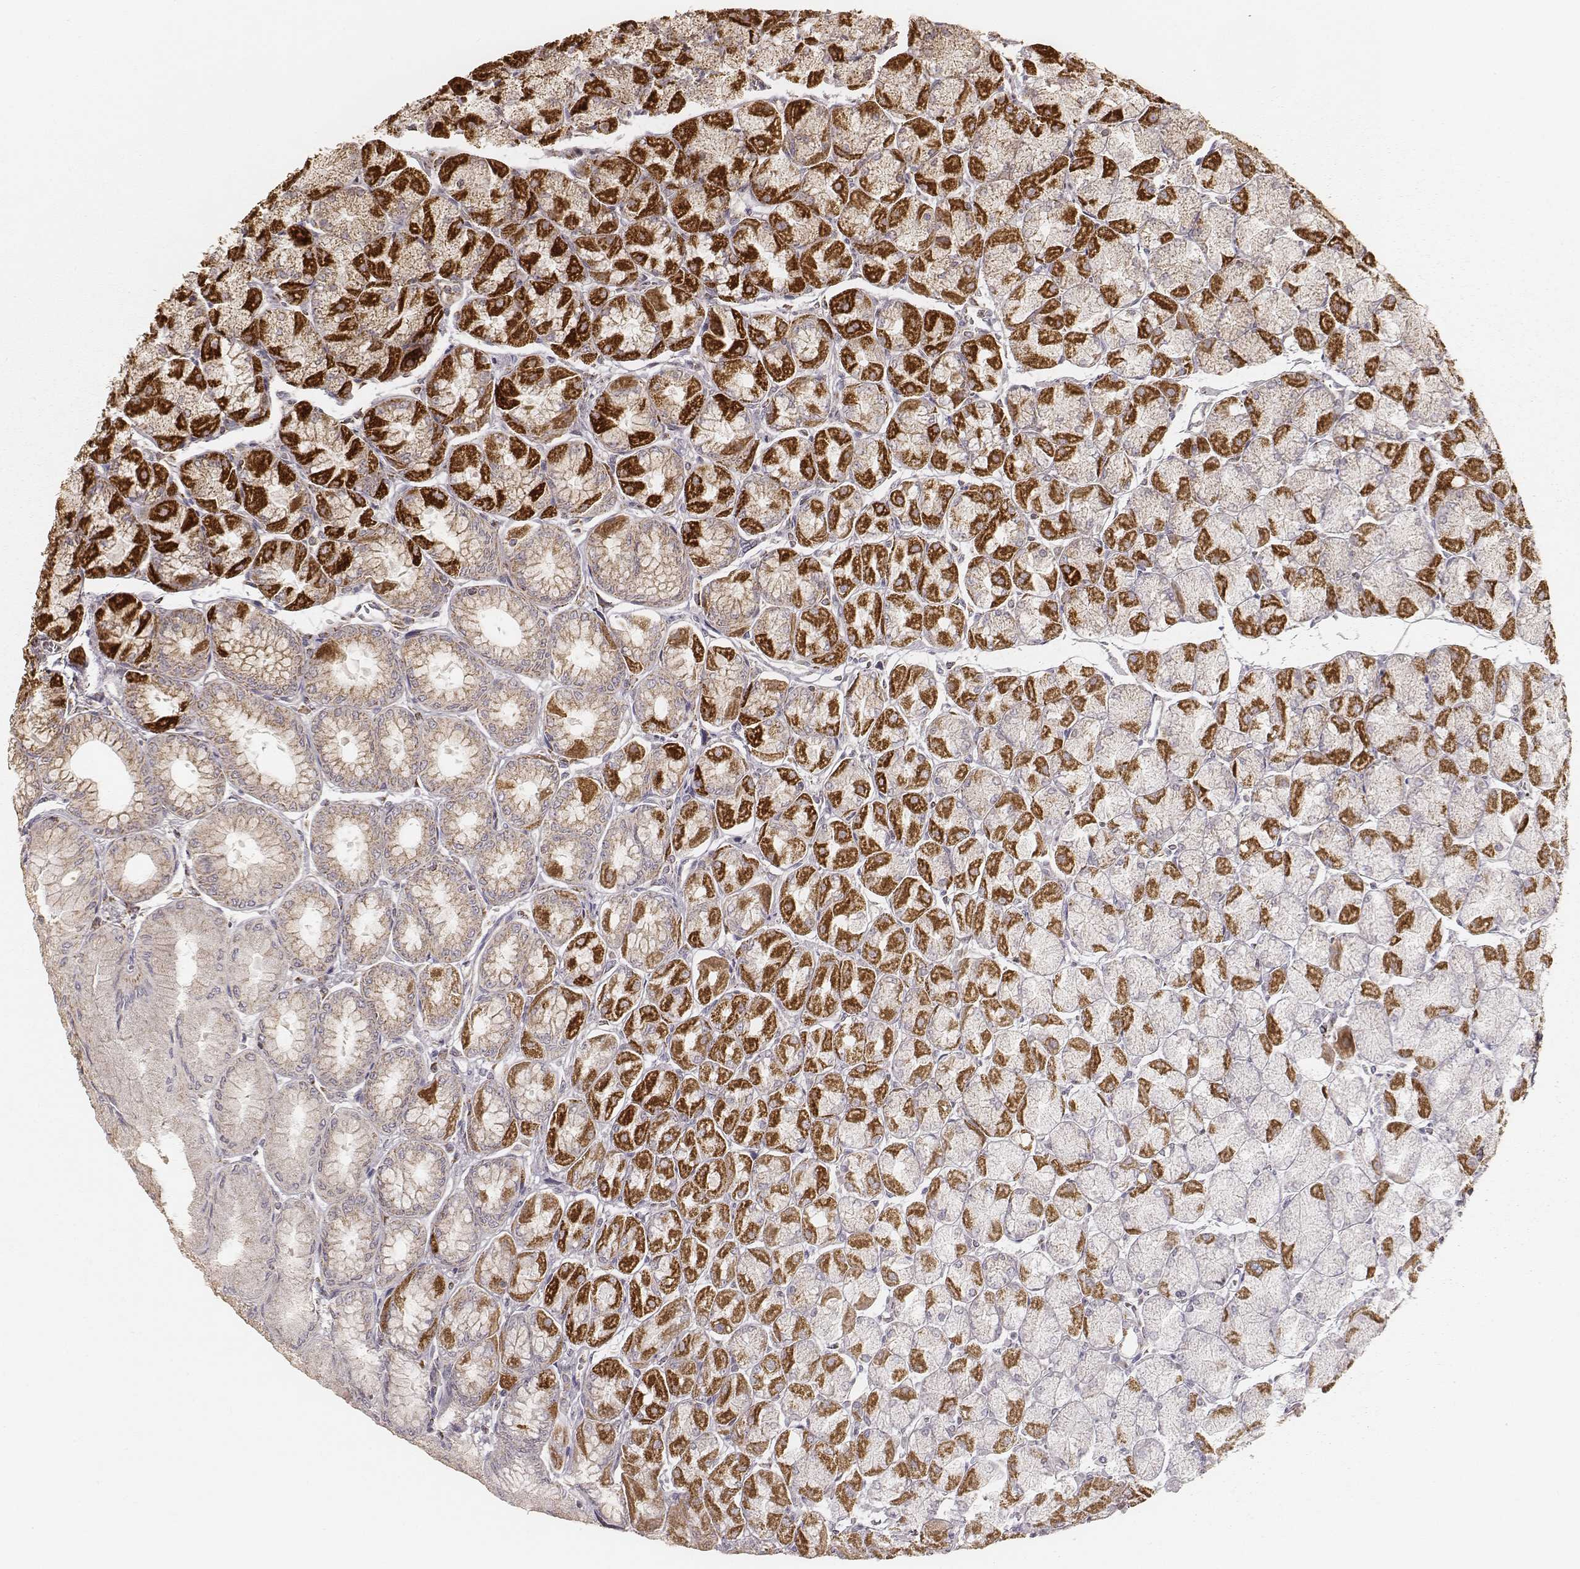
{"staining": {"intensity": "strong", "quantity": "25%-75%", "location": "cytoplasmic/membranous"}, "tissue": "stomach", "cell_type": "Glandular cells", "image_type": "normal", "snomed": [{"axis": "morphology", "description": "Normal tissue, NOS"}, {"axis": "topography", "description": "Stomach, upper"}], "caption": "An image of human stomach stained for a protein exhibits strong cytoplasmic/membranous brown staining in glandular cells. (Brightfield microscopy of DAB IHC at high magnification).", "gene": "CS", "patient": {"sex": "male", "age": 60}}